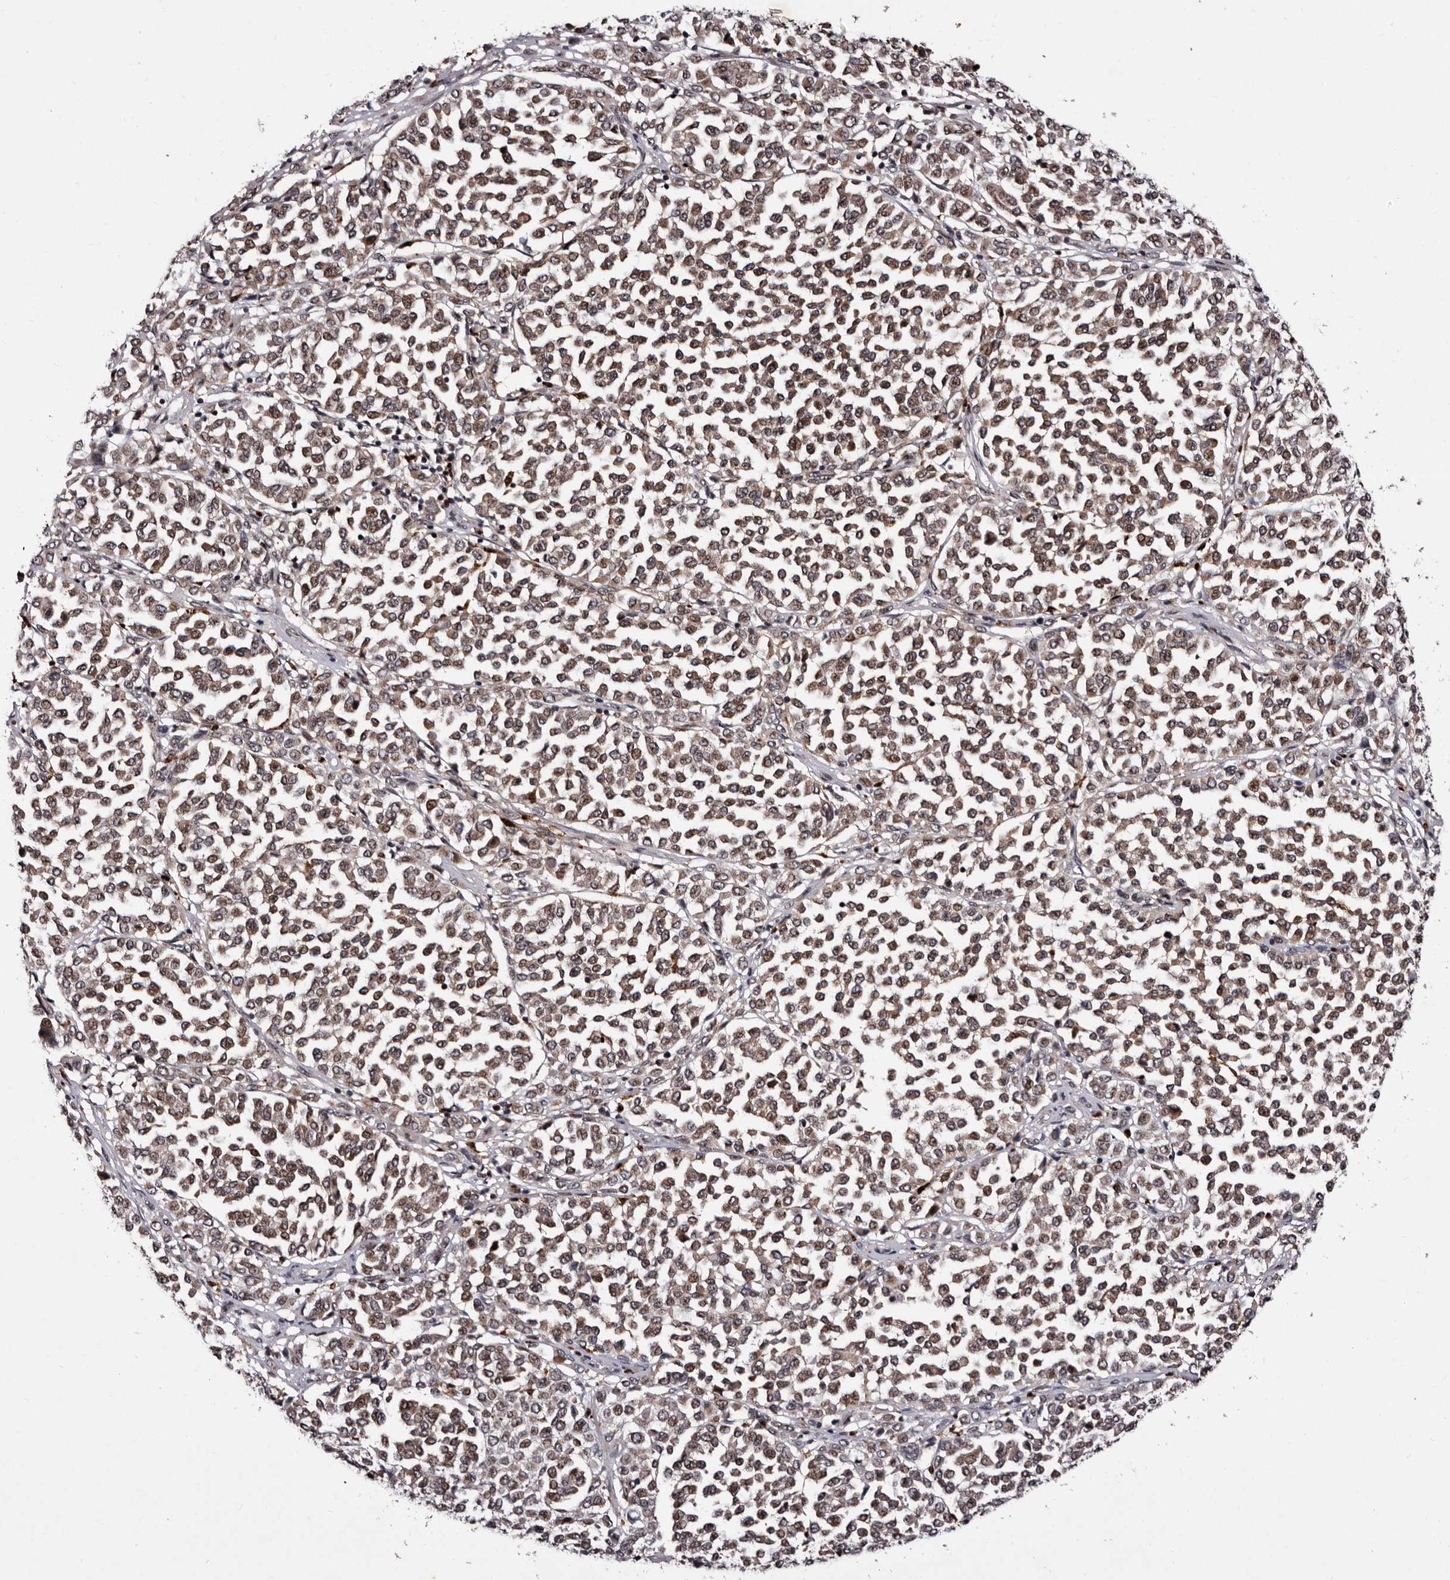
{"staining": {"intensity": "weak", "quantity": ">75%", "location": "cytoplasmic/membranous,nuclear"}, "tissue": "melanoma", "cell_type": "Tumor cells", "image_type": "cancer", "snomed": [{"axis": "morphology", "description": "Malignant melanoma, Metastatic site"}, {"axis": "topography", "description": "Pancreas"}], "caption": "Immunohistochemical staining of human malignant melanoma (metastatic site) displays low levels of weak cytoplasmic/membranous and nuclear protein staining in about >75% of tumor cells.", "gene": "TNKS", "patient": {"sex": "female", "age": 30}}